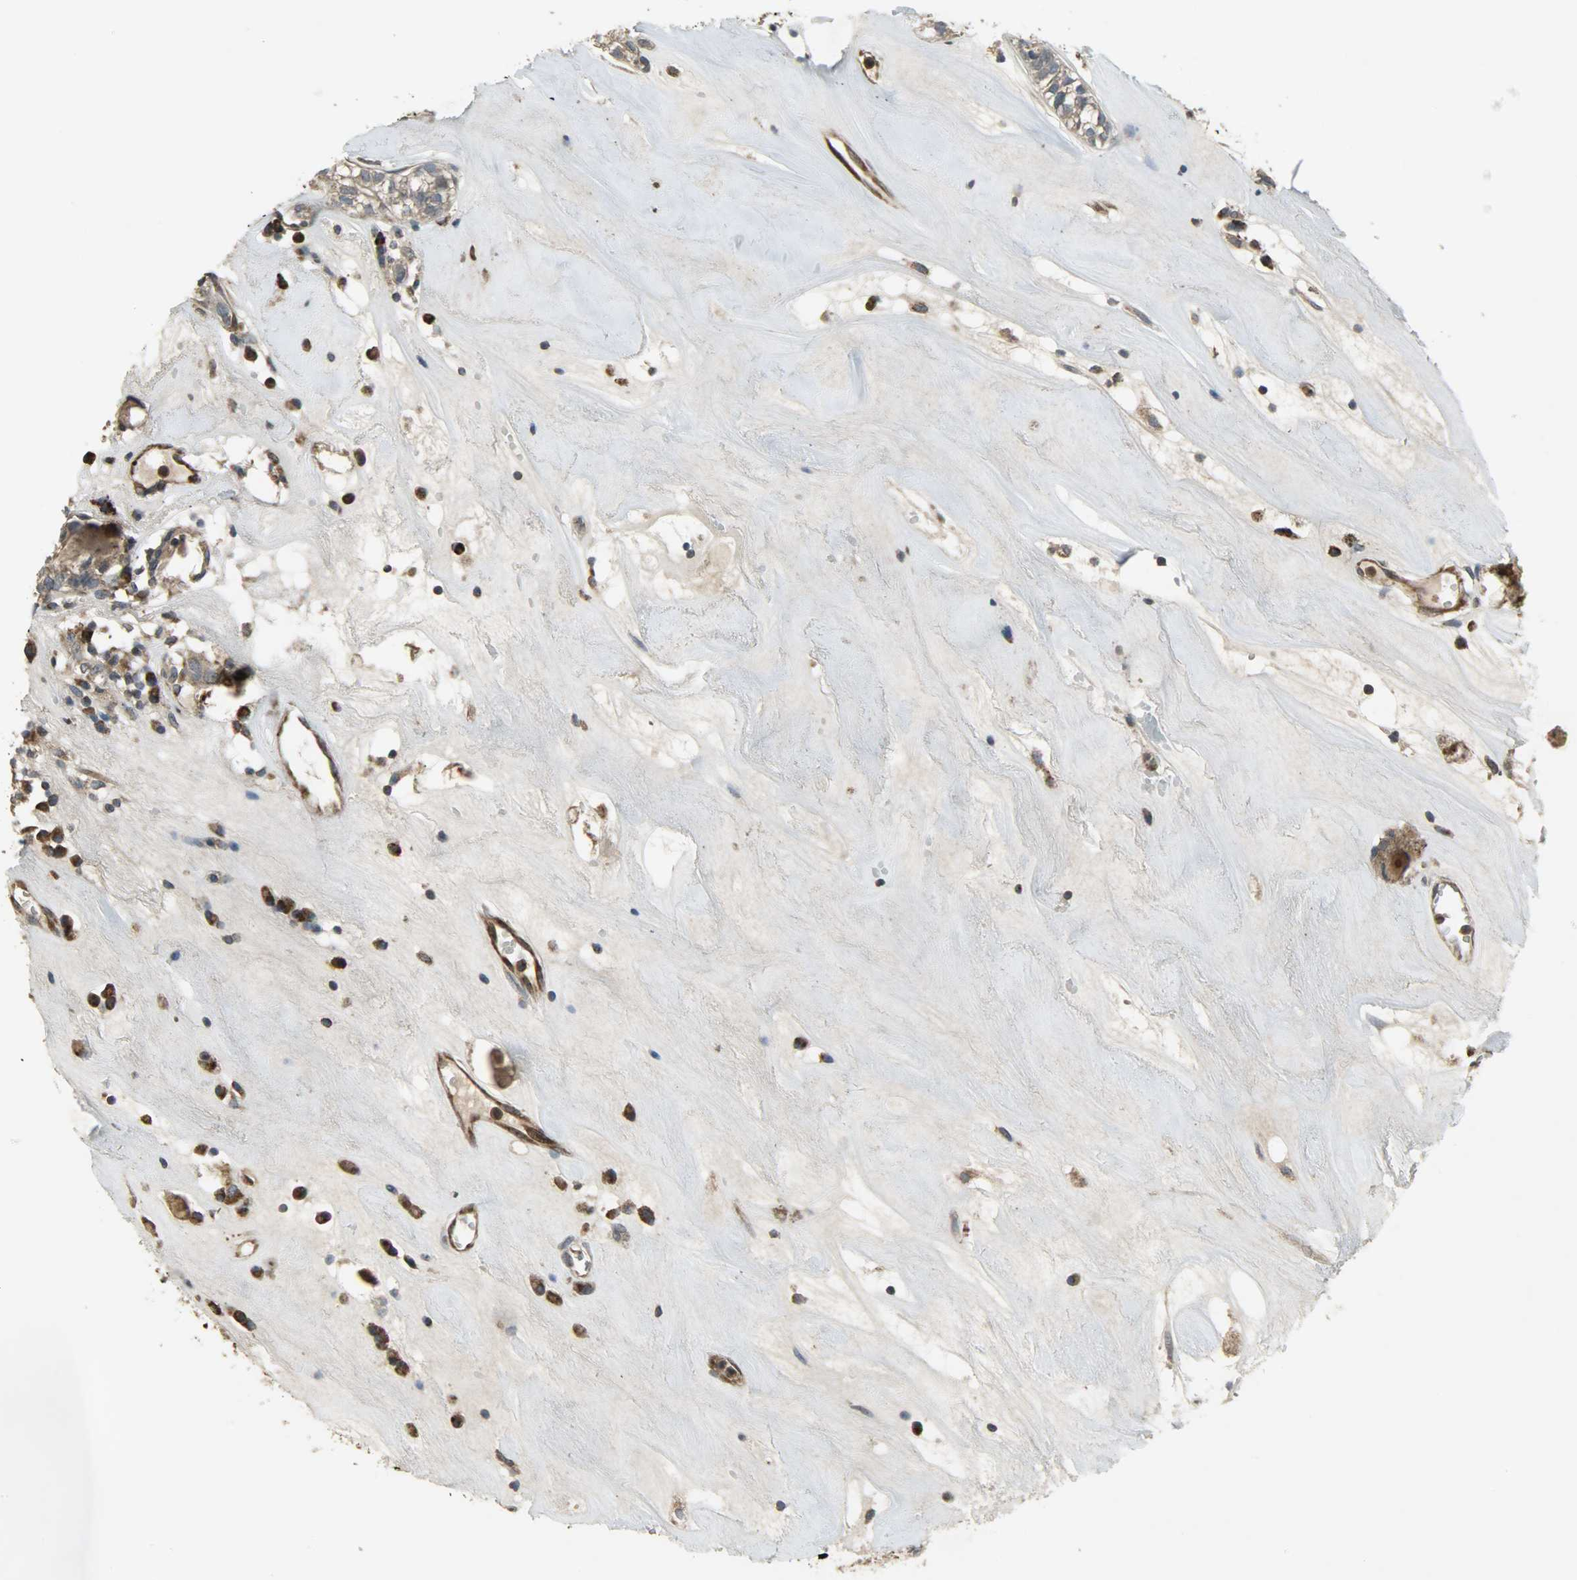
{"staining": {"intensity": "moderate", "quantity": ">75%", "location": "cytoplasmic/membranous"}, "tissue": "head and neck cancer", "cell_type": "Tumor cells", "image_type": "cancer", "snomed": [{"axis": "morphology", "description": "Adenocarcinoma, NOS"}, {"axis": "topography", "description": "Salivary gland"}, {"axis": "topography", "description": "Head-Neck"}], "caption": "Immunohistochemistry (IHC) photomicrograph of head and neck adenocarcinoma stained for a protein (brown), which displays medium levels of moderate cytoplasmic/membranous positivity in about >75% of tumor cells.", "gene": "AMT", "patient": {"sex": "female", "age": 65}}